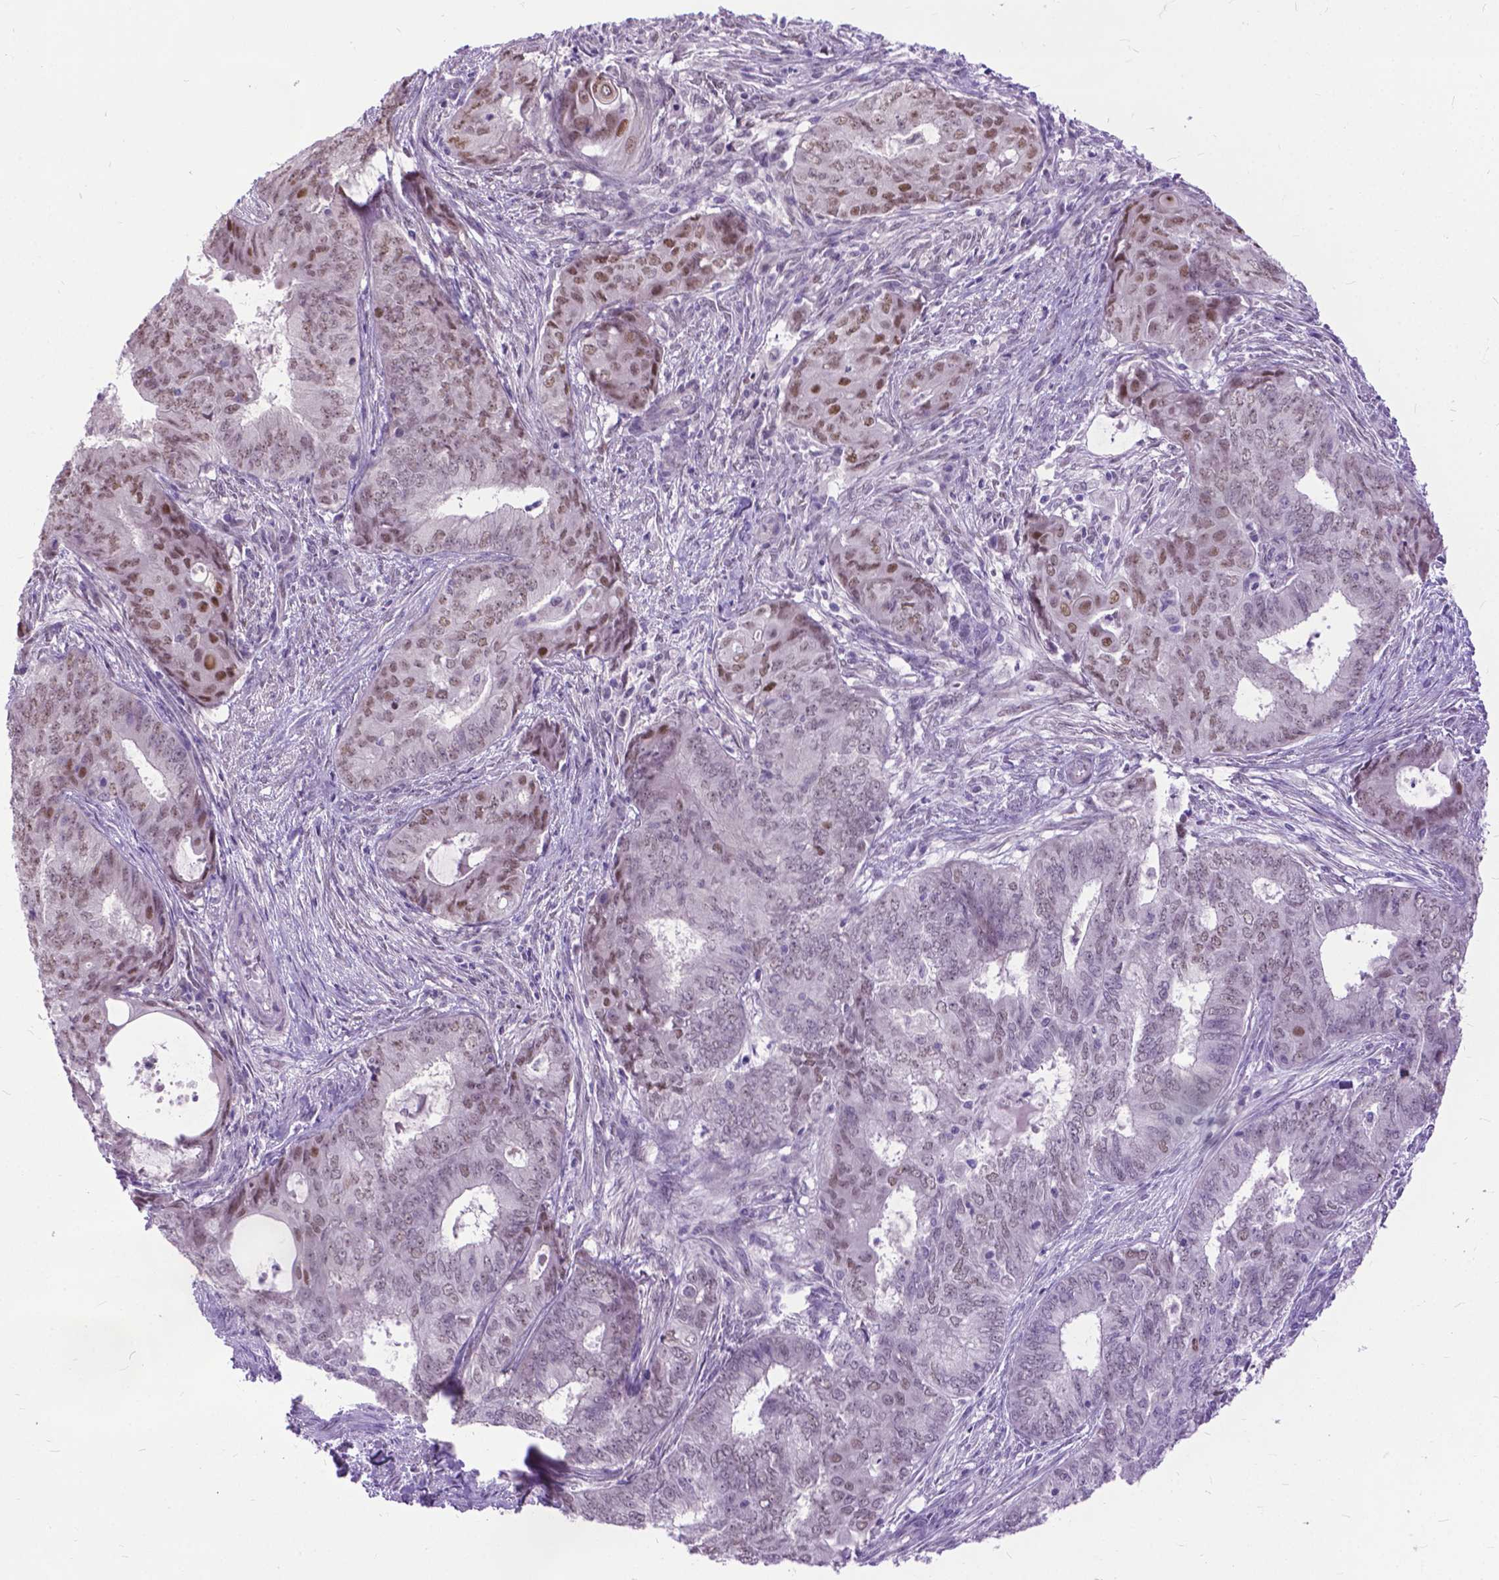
{"staining": {"intensity": "moderate", "quantity": "<25%", "location": "nuclear"}, "tissue": "endometrial cancer", "cell_type": "Tumor cells", "image_type": "cancer", "snomed": [{"axis": "morphology", "description": "Adenocarcinoma, NOS"}, {"axis": "topography", "description": "Endometrium"}], "caption": "An IHC image of tumor tissue is shown. Protein staining in brown shows moderate nuclear positivity in adenocarcinoma (endometrial) within tumor cells. The staining was performed using DAB to visualize the protein expression in brown, while the nuclei were stained in blue with hematoxylin (Magnification: 20x).", "gene": "APCDD1L", "patient": {"sex": "female", "age": 62}}